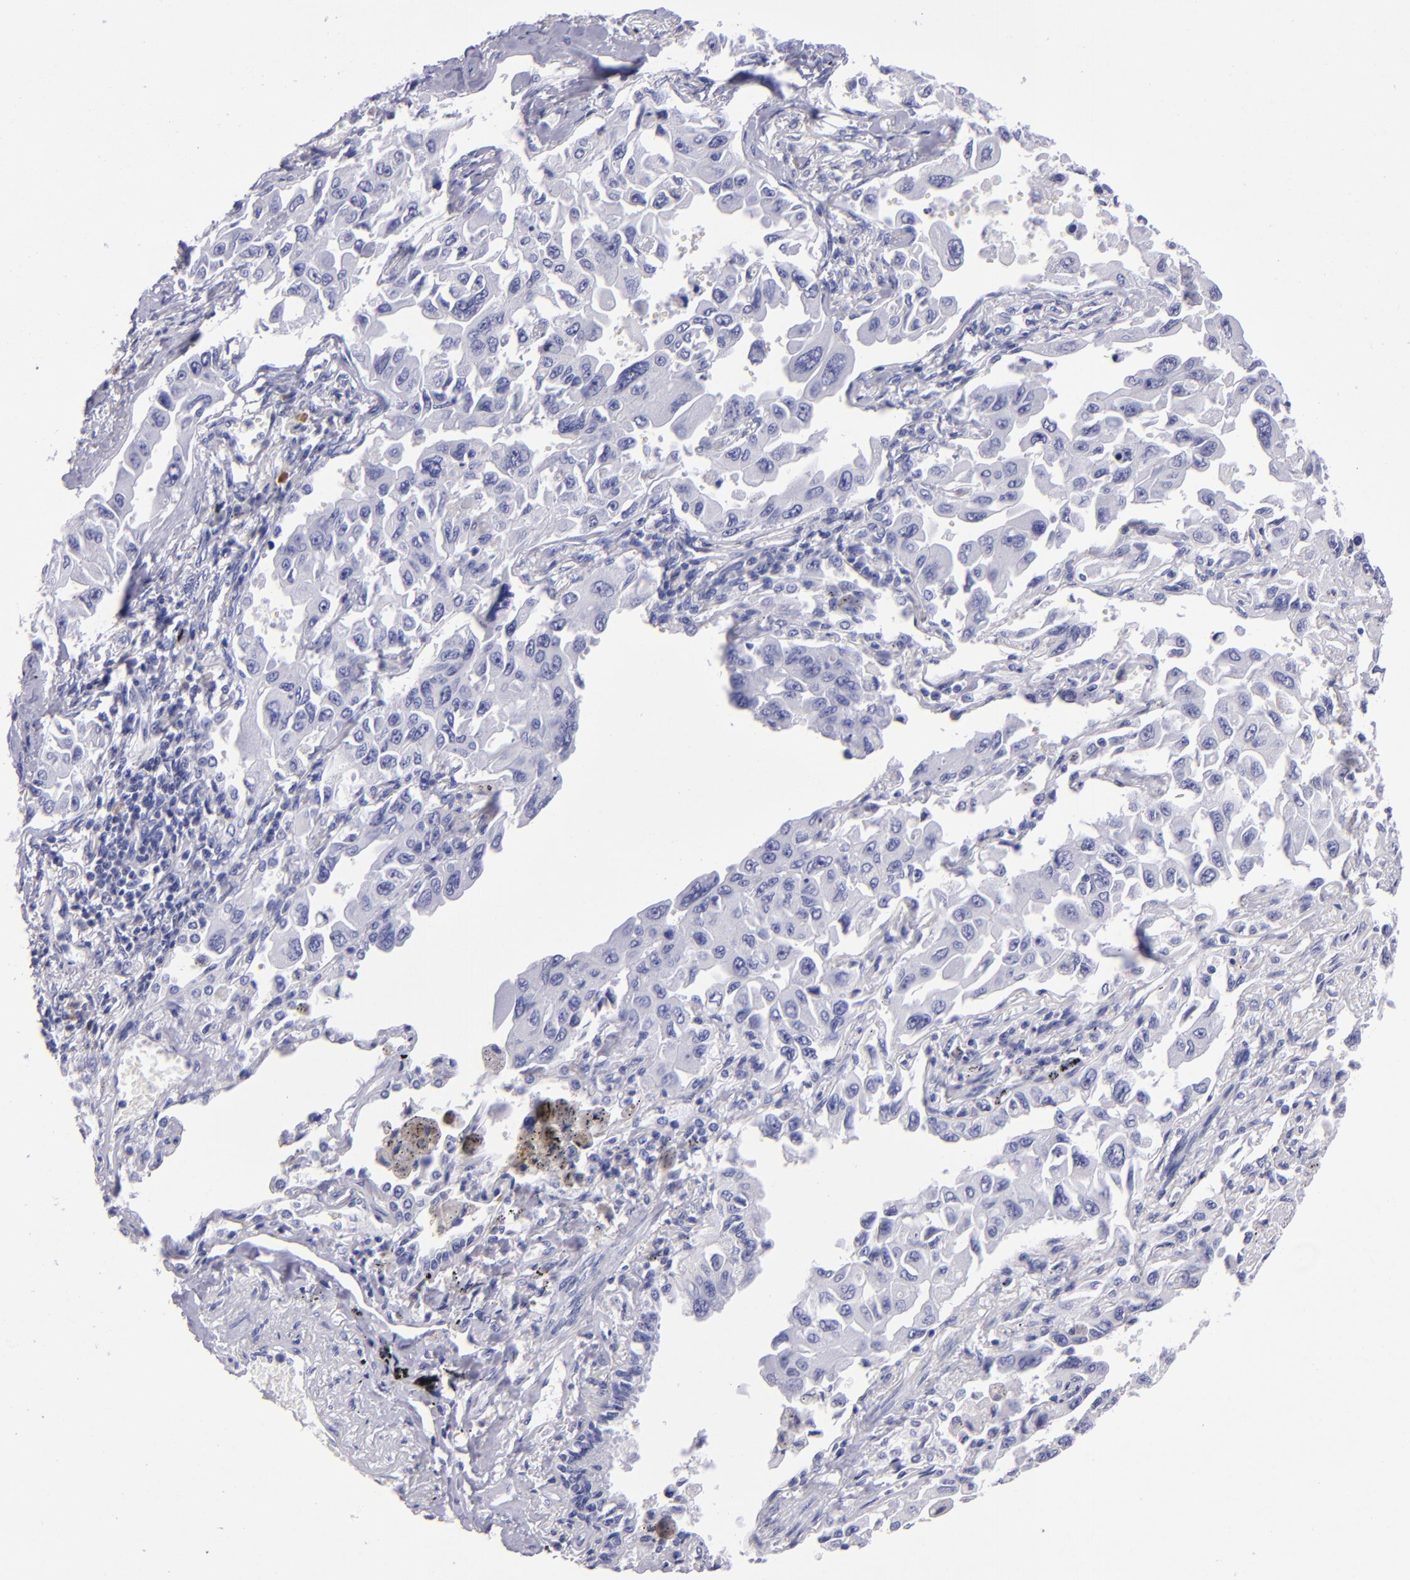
{"staining": {"intensity": "negative", "quantity": "none", "location": "none"}, "tissue": "lung cancer", "cell_type": "Tumor cells", "image_type": "cancer", "snomed": [{"axis": "morphology", "description": "Adenocarcinoma, NOS"}, {"axis": "topography", "description": "Lung"}], "caption": "This is an IHC image of human adenocarcinoma (lung). There is no expression in tumor cells.", "gene": "TYRP1", "patient": {"sex": "male", "age": 64}}